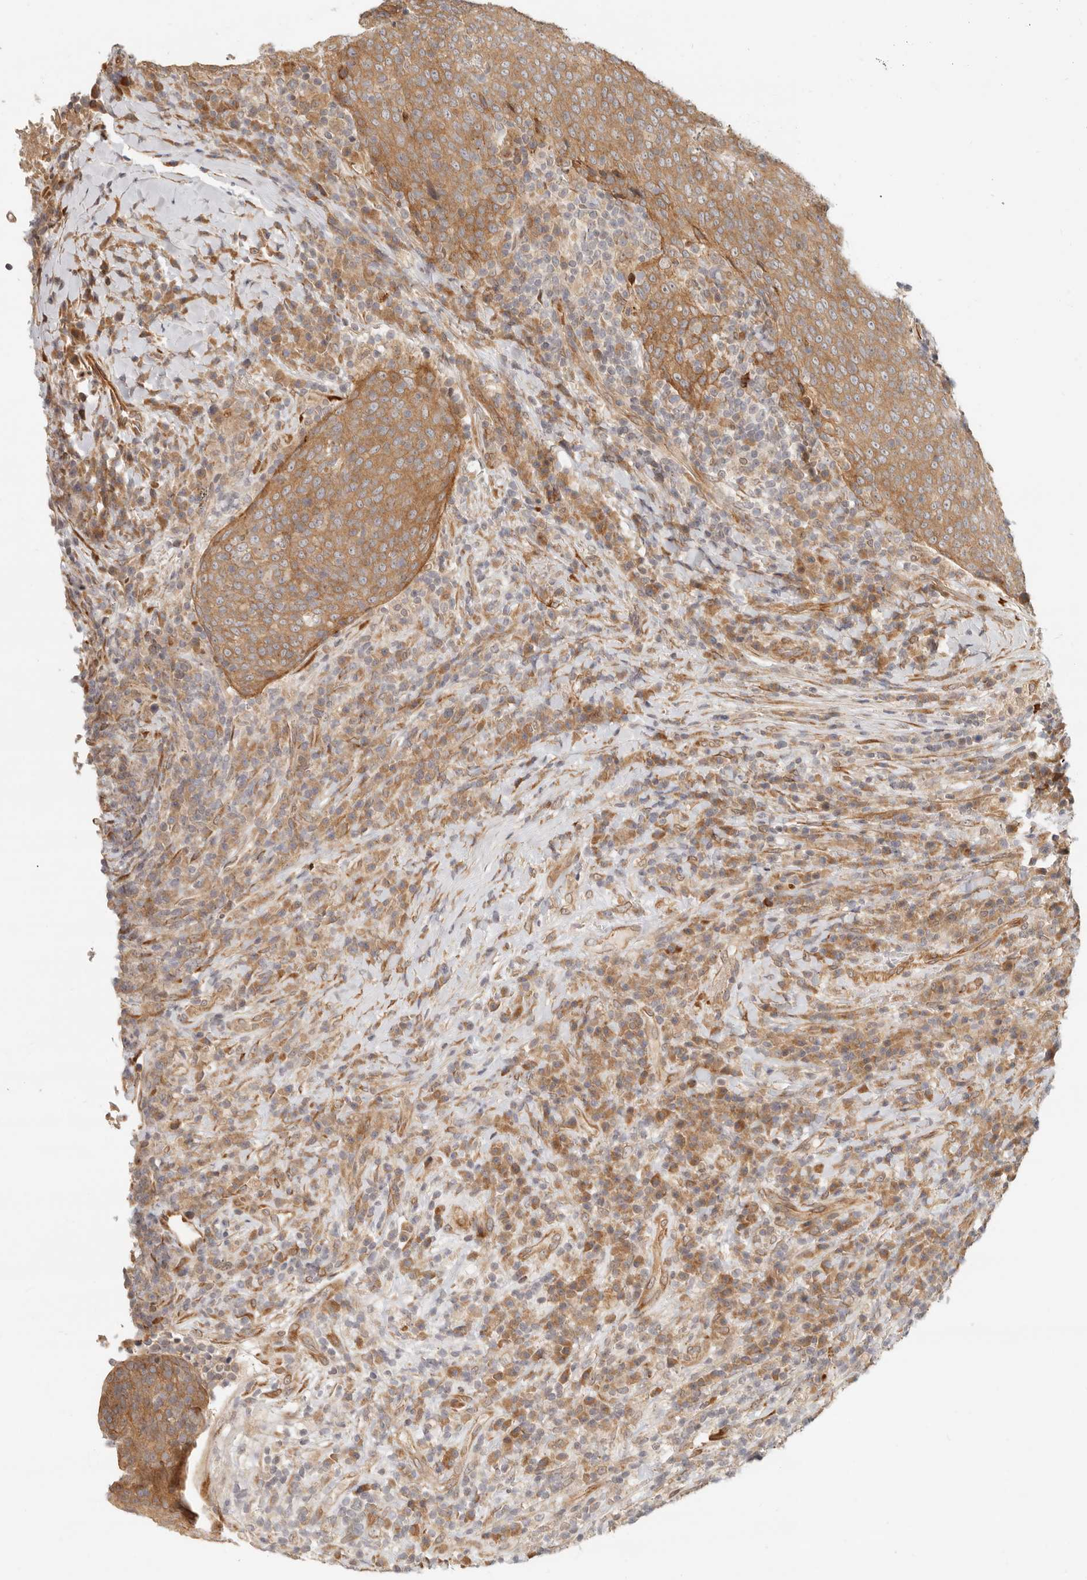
{"staining": {"intensity": "moderate", "quantity": ">75%", "location": "cytoplasmic/membranous"}, "tissue": "head and neck cancer", "cell_type": "Tumor cells", "image_type": "cancer", "snomed": [{"axis": "morphology", "description": "Squamous cell carcinoma, NOS"}, {"axis": "morphology", "description": "Squamous cell carcinoma, metastatic, NOS"}, {"axis": "topography", "description": "Lymph node"}, {"axis": "topography", "description": "Head-Neck"}], "caption": "Immunohistochemistry (IHC) (DAB (3,3'-diaminobenzidine)) staining of head and neck cancer reveals moderate cytoplasmic/membranous protein expression in approximately >75% of tumor cells. The protein is stained brown, and the nuclei are stained in blue (DAB (3,3'-diaminobenzidine) IHC with brightfield microscopy, high magnification).", "gene": "TUFT1", "patient": {"sex": "male", "age": 62}}